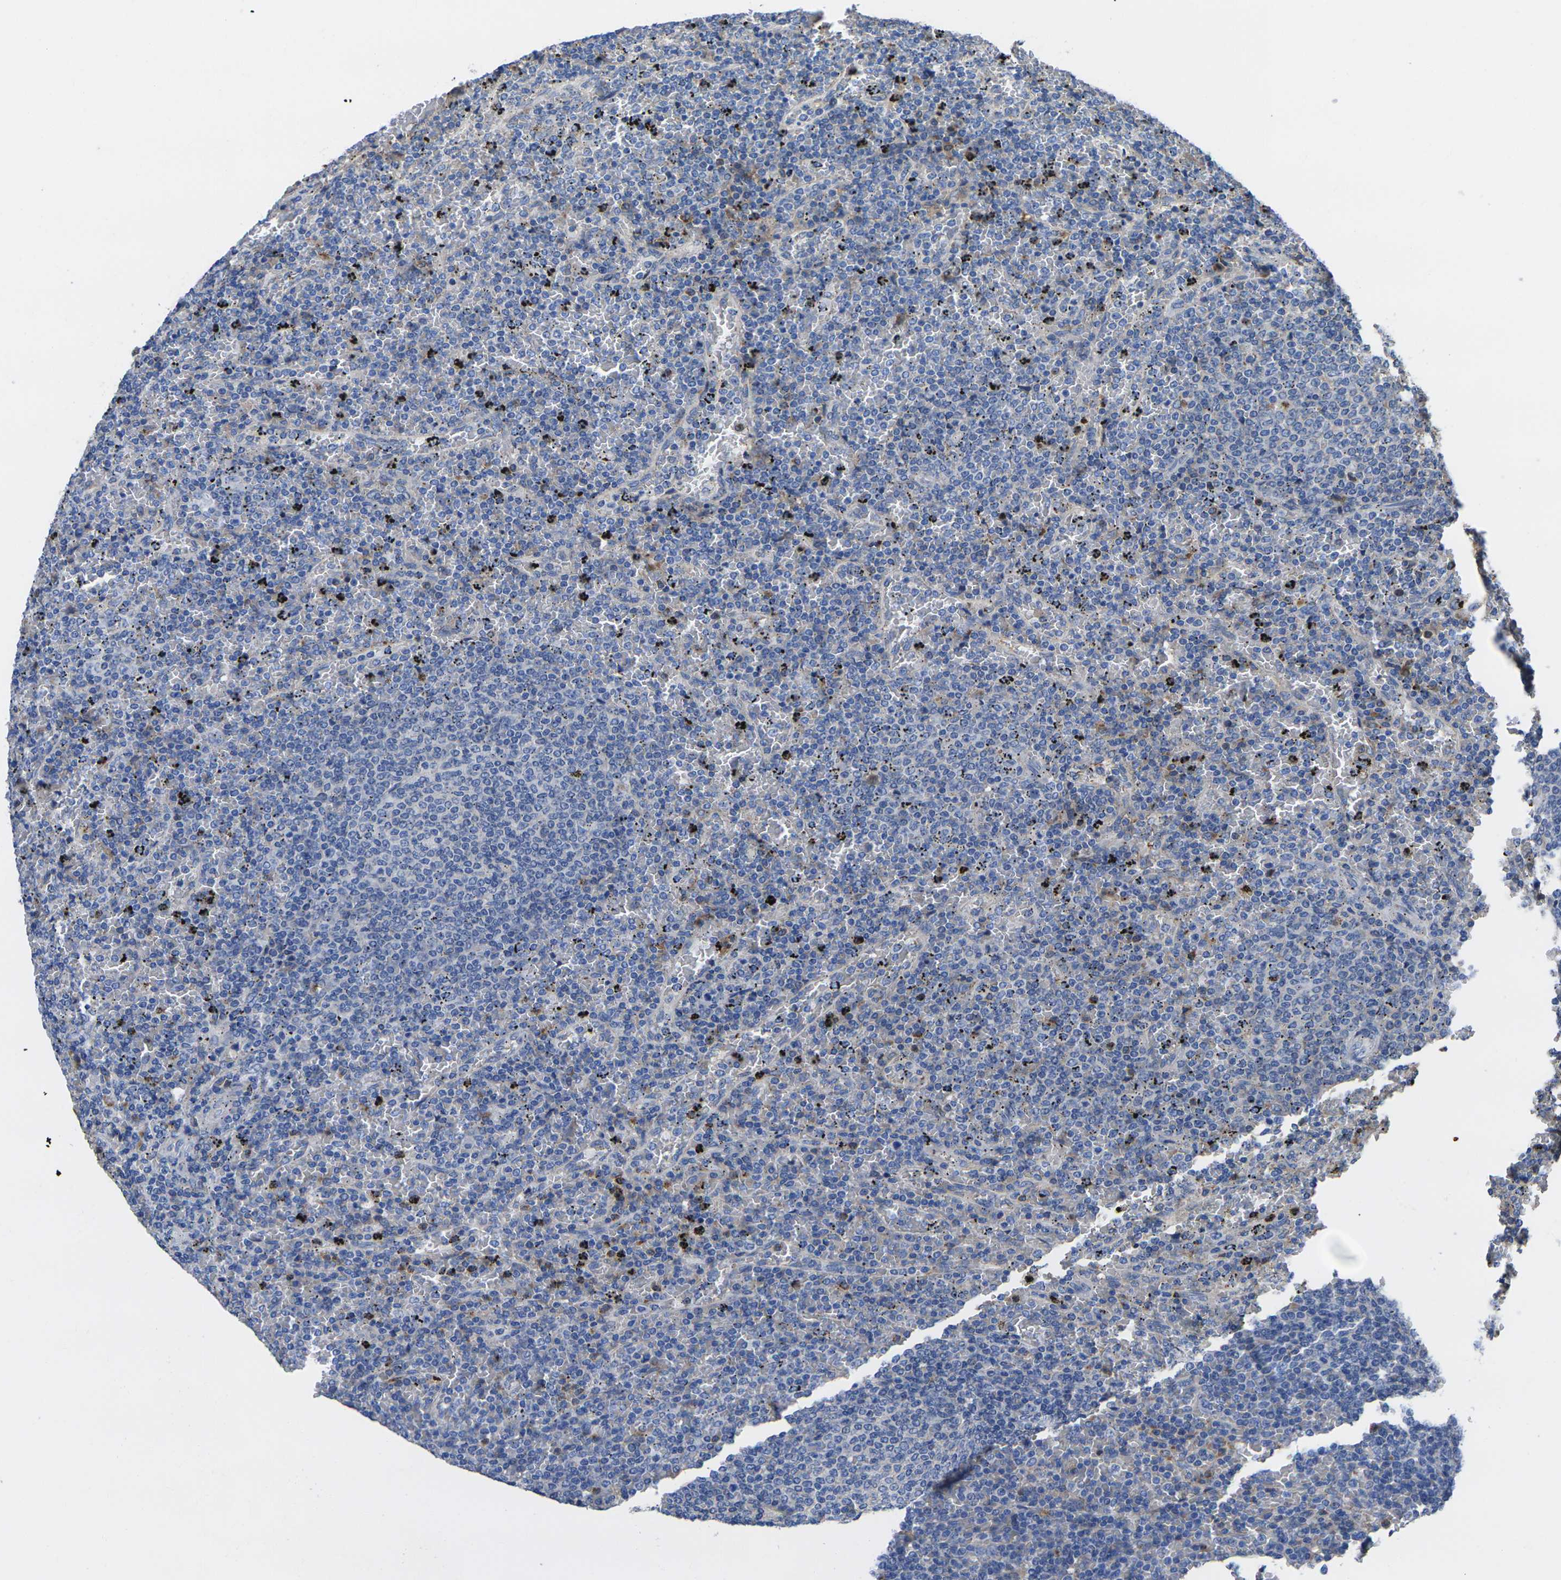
{"staining": {"intensity": "negative", "quantity": "none", "location": "none"}, "tissue": "lymphoma", "cell_type": "Tumor cells", "image_type": "cancer", "snomed": [{"axis": "morphology", "description": "Malignant lymphoma, non-Hodgkin's type, Low grade"}, {"axis": "topography", "description": "Spleen"}], "caption": "Immunohistochemistry histopathology image of neoplastic tissue: human malignant lymphoma, non-Hodgkin's type (low-grade) stained with DAB demonstrates no significant protein expression in tumor cells.", "gene": "GREM2", "patient": {"sex": "female", "age": 77}}